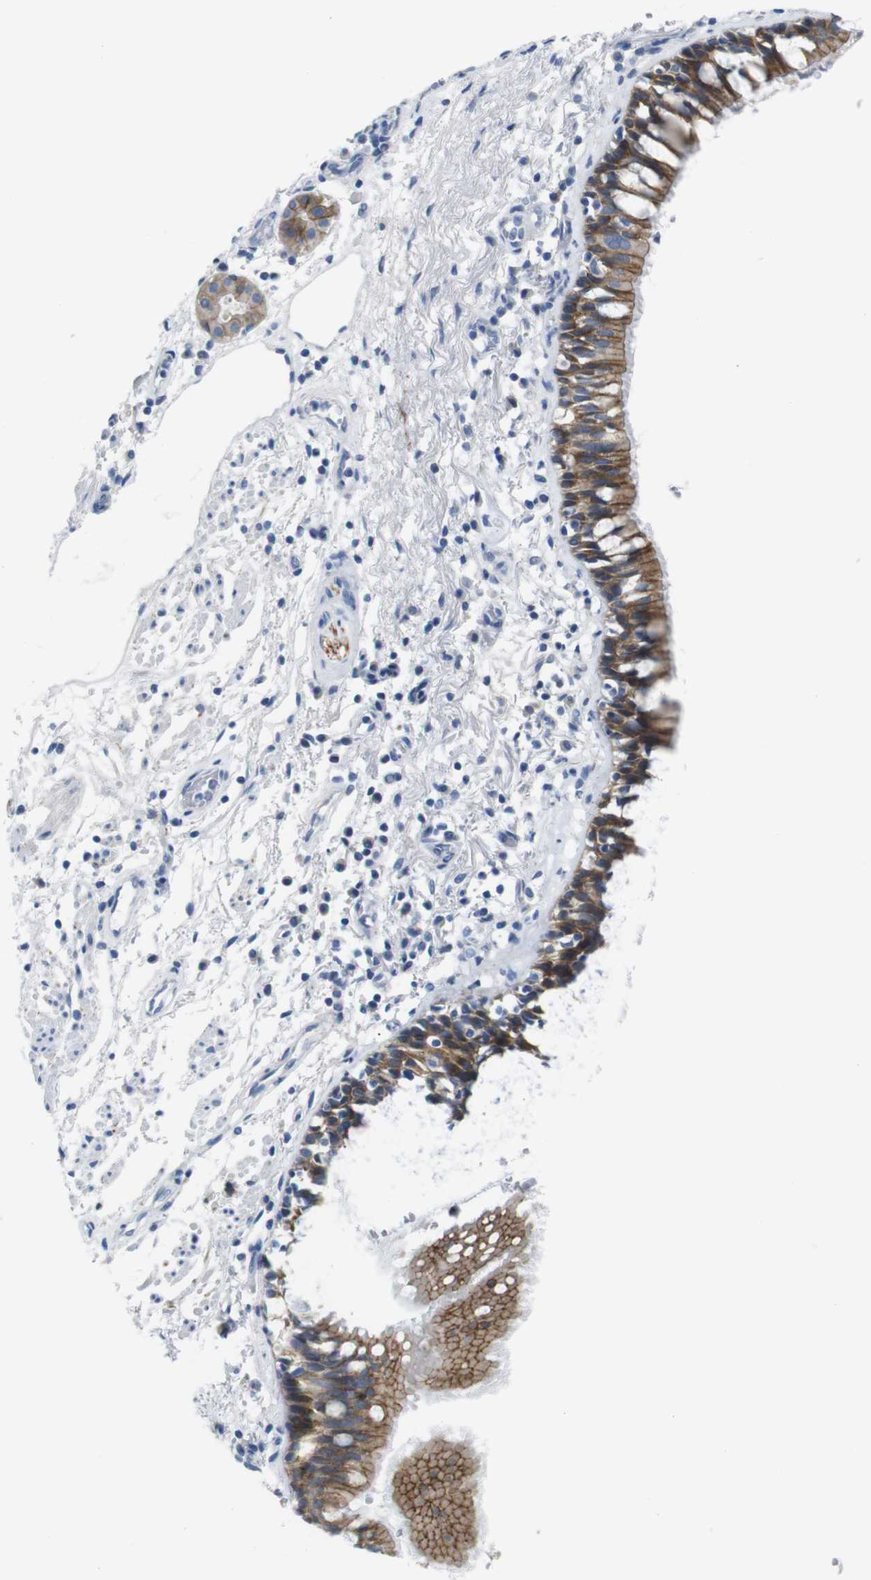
{"staining": {"intensity": "strong", "quantity": ">75%", "location": "cytoplasmic/membranous"}, "tissue": "bronchus", "cell_type": "Respiratory epithelial cells", "image_type": "normal", "snomed": [{"axis": "morphology", "description": "Normal tissue, NOS"}, {"axis": "morphology", "description": "Inflammation, NOS"}, {"axis": "topography", "description": "Cartilage tissue"}, {"axis": "topography", "description": "Bronchus"}], "caption": "High-magnification brightfield microscopy of normal bronchus stained with DAB (3,3'-diaminobenzidine) (brown) and counterstained with hematoxylin (blue). respiratory epithelial cells exhibit strong cytoplasmic/membranous staining is seen in about>75% of cells.", "gene": "ANK3", "patient": {"sex": "male", "age": 77}}